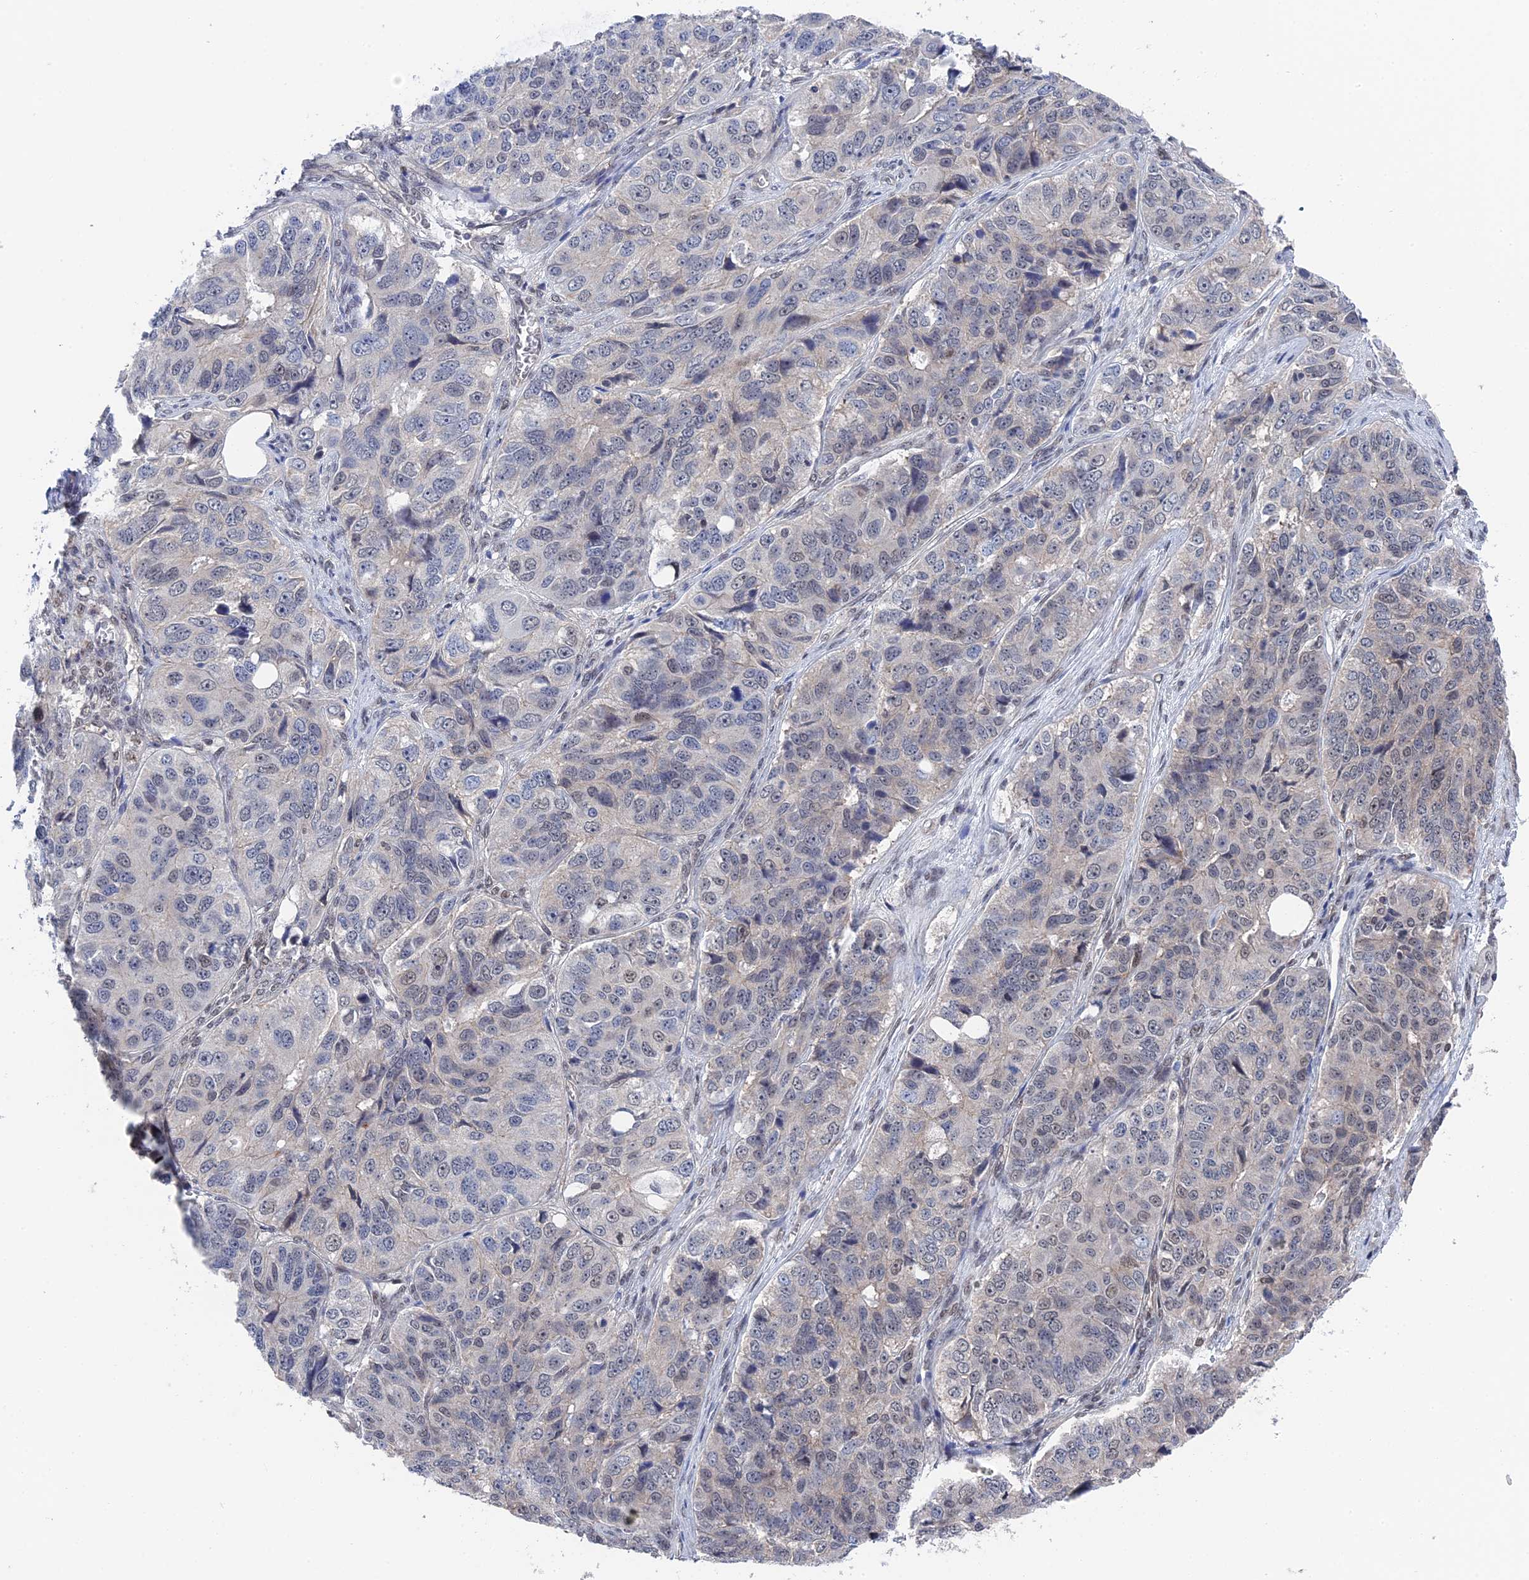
{"staining": {"intensity": "weak", "quantity": "25%-75%", "location": "nuclear"}, "tissue": "ovarian cancer", "cell_type": "Tumor cells", "image_type": "cancer", "snomed": [{"axis": "morphology", "description": "Carcinoma, endometroid"}, {"axis": "topography", "description": "Ovary"}], "caption": "DAB (3,3'-diaminobenzidine) immunohistochemical staining of ovarian endometroid carcinoma exhibits weak nuclear protein staining in about 25%-75% of tumor cells.", "gene": "TSSC4", "patient": {"sex": "female", "age": 51}}